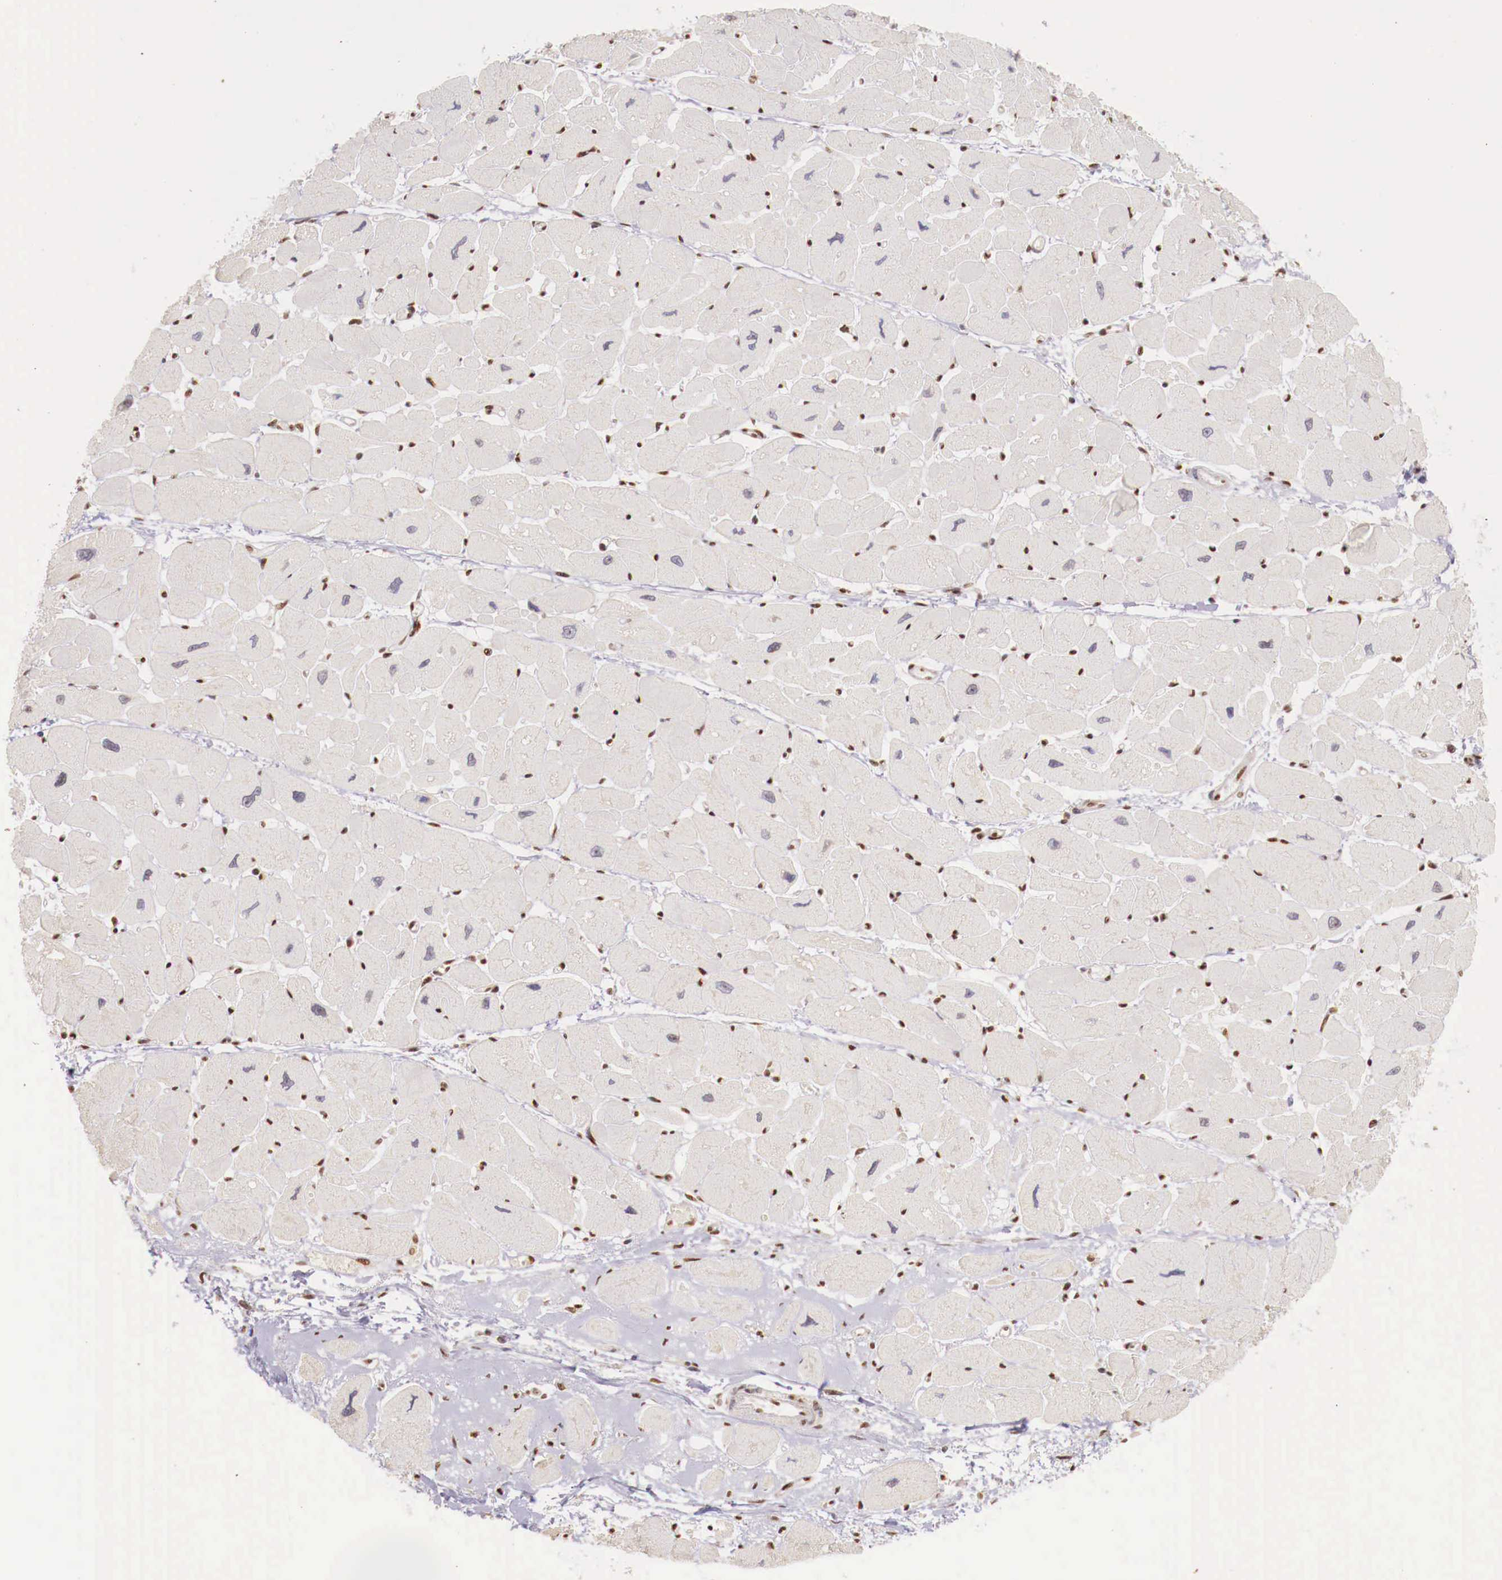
{"staining": {"intensity": "negative", "quantity": "none", "location": "none"}, "tissue": "heart muscle", "cell_type": "Cardiomyocytes", "image_type": "normal", "snomed": [{"axis": "morphology", "description": "Normal tissue, NOS"}, {"axis": "topography", "description": "Heart"}], "caption": "Immunohistochemical staining of normal heart muscle demonstrates no significant staining in cardiomyocytes. The staining was performed using DAB (3,3'-diaminobenzidine) to visualize the protein expression in brown, while the nuclei were stained in blue with hematoxylin (Magnification: 20x).", "gene": "SP1", "patient": {"sex": "female", "age": 54}}